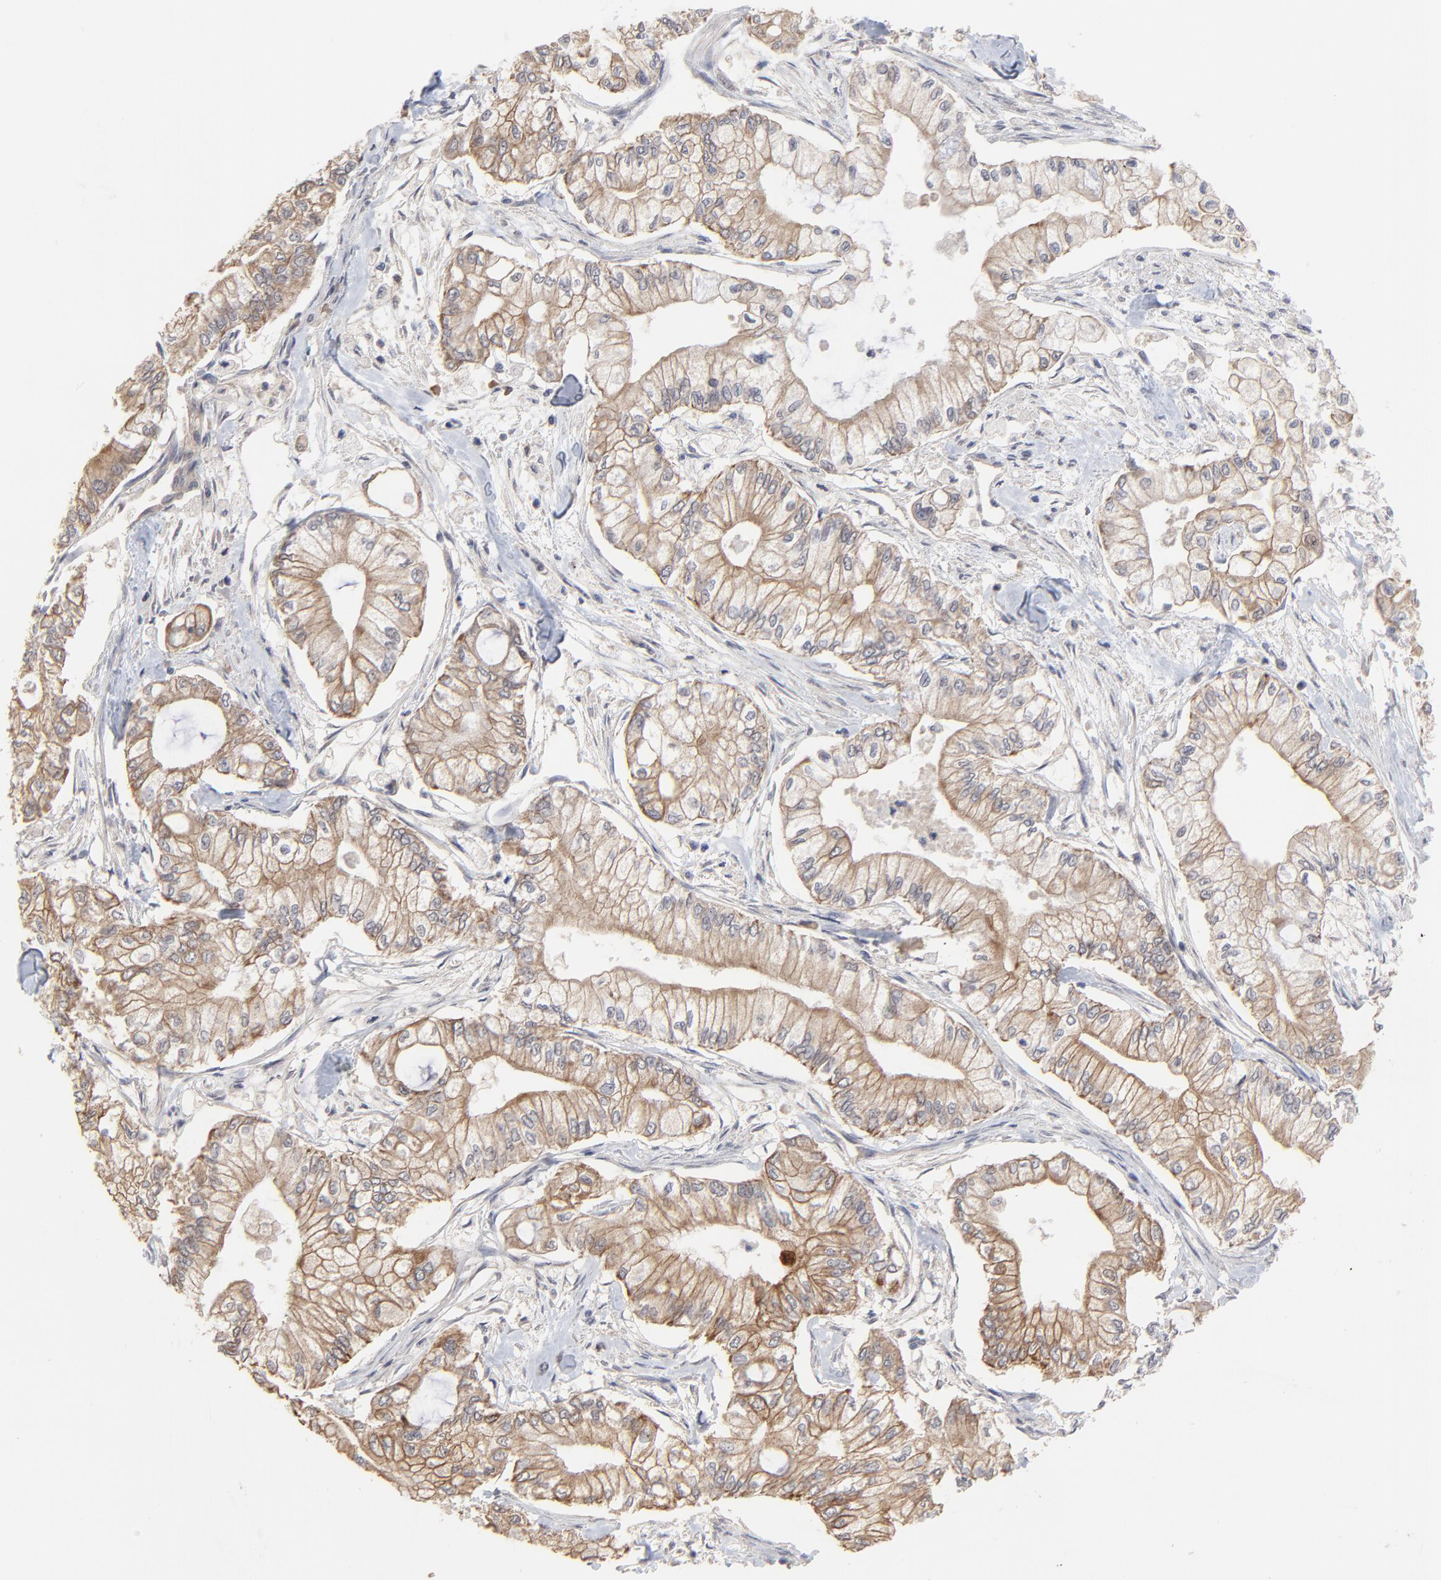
{"staining": {"intensity": "weak", "quantity": ">75%", "location": "cytoplasmic/membranous"}, "tissue": "pancreatic cancer", "cell_type": "Tumor cells", "image_type": "cancer", "snomed": [{"axis": "morphology", "description": "Adenocarcinoma, NOS"}, {"axis": "topography", "description": "Pancreas"}], "caption": "Tumor cells reveal low levels of weak cytoplasmic/membranous positivity in about >75% of cells in pancreatic adenocarcinoma. The protein is shown in brown color, while the nuclei are stained blue.", "gene": "FAM199X", "patient": {"sex": "male", "age": 79}}